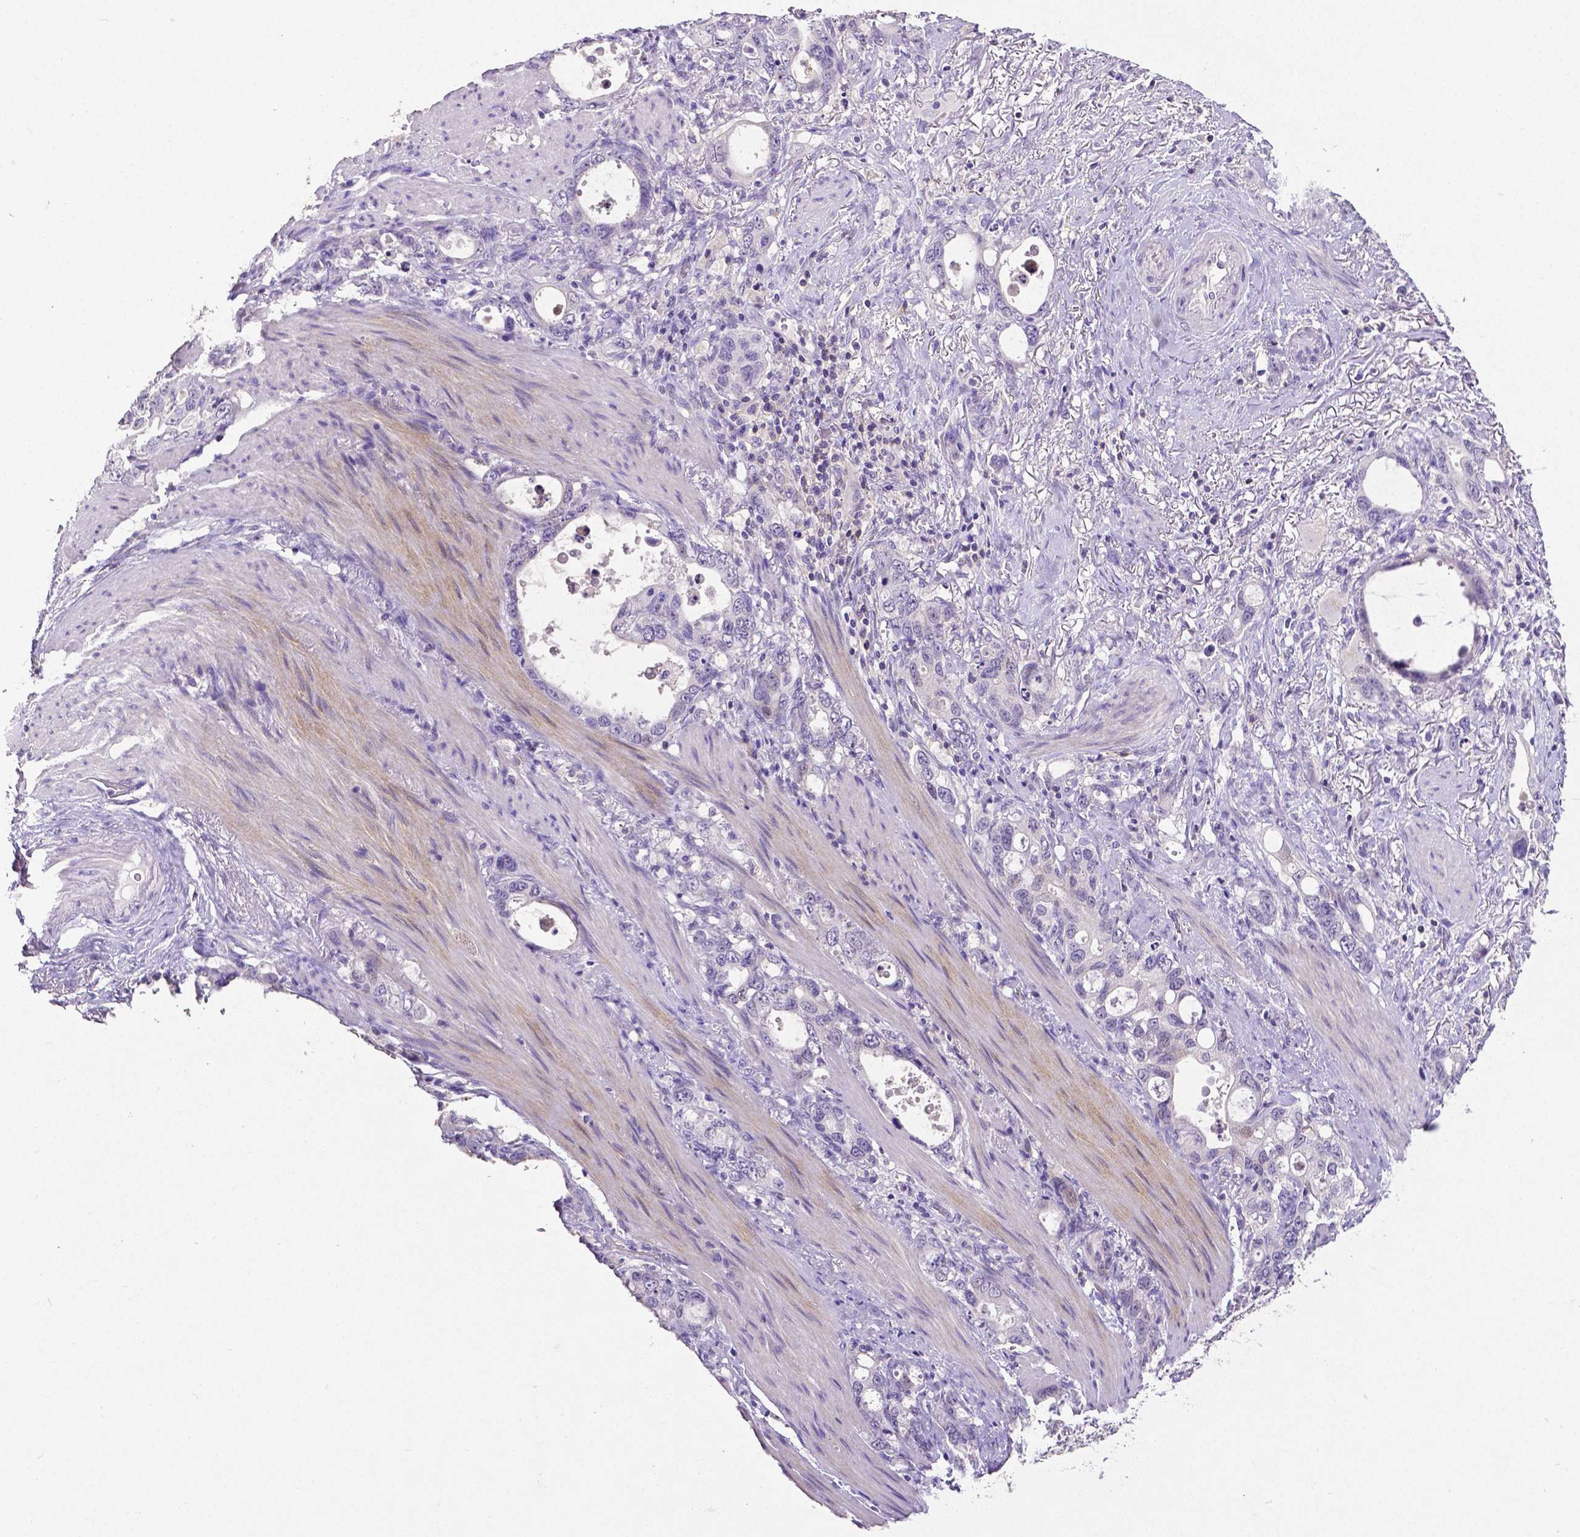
{"staining": {"intensity": "negative", "quantity": "none", "location": "none"}, "tissue": "stomach cancer", "cell_type": "Tumor cells", "image_type": "cancer", "snomed": [{"axis": "morphology", "description": "Adenocarcinoma, NOS"}, {"axis": "topography", "description": "Stomach, upper"}], "caption": "An image of stomach adenocarcinoma stained for a protein shows no brown staining in tumor cells. (Stains: DAB immunohistochemistry (IHC) with hematoxylin counter stain, Microscopy: brightfield microscopy at high magnification).", "gene": "CD4", "patient": {"sex": "male", "age": 74}}